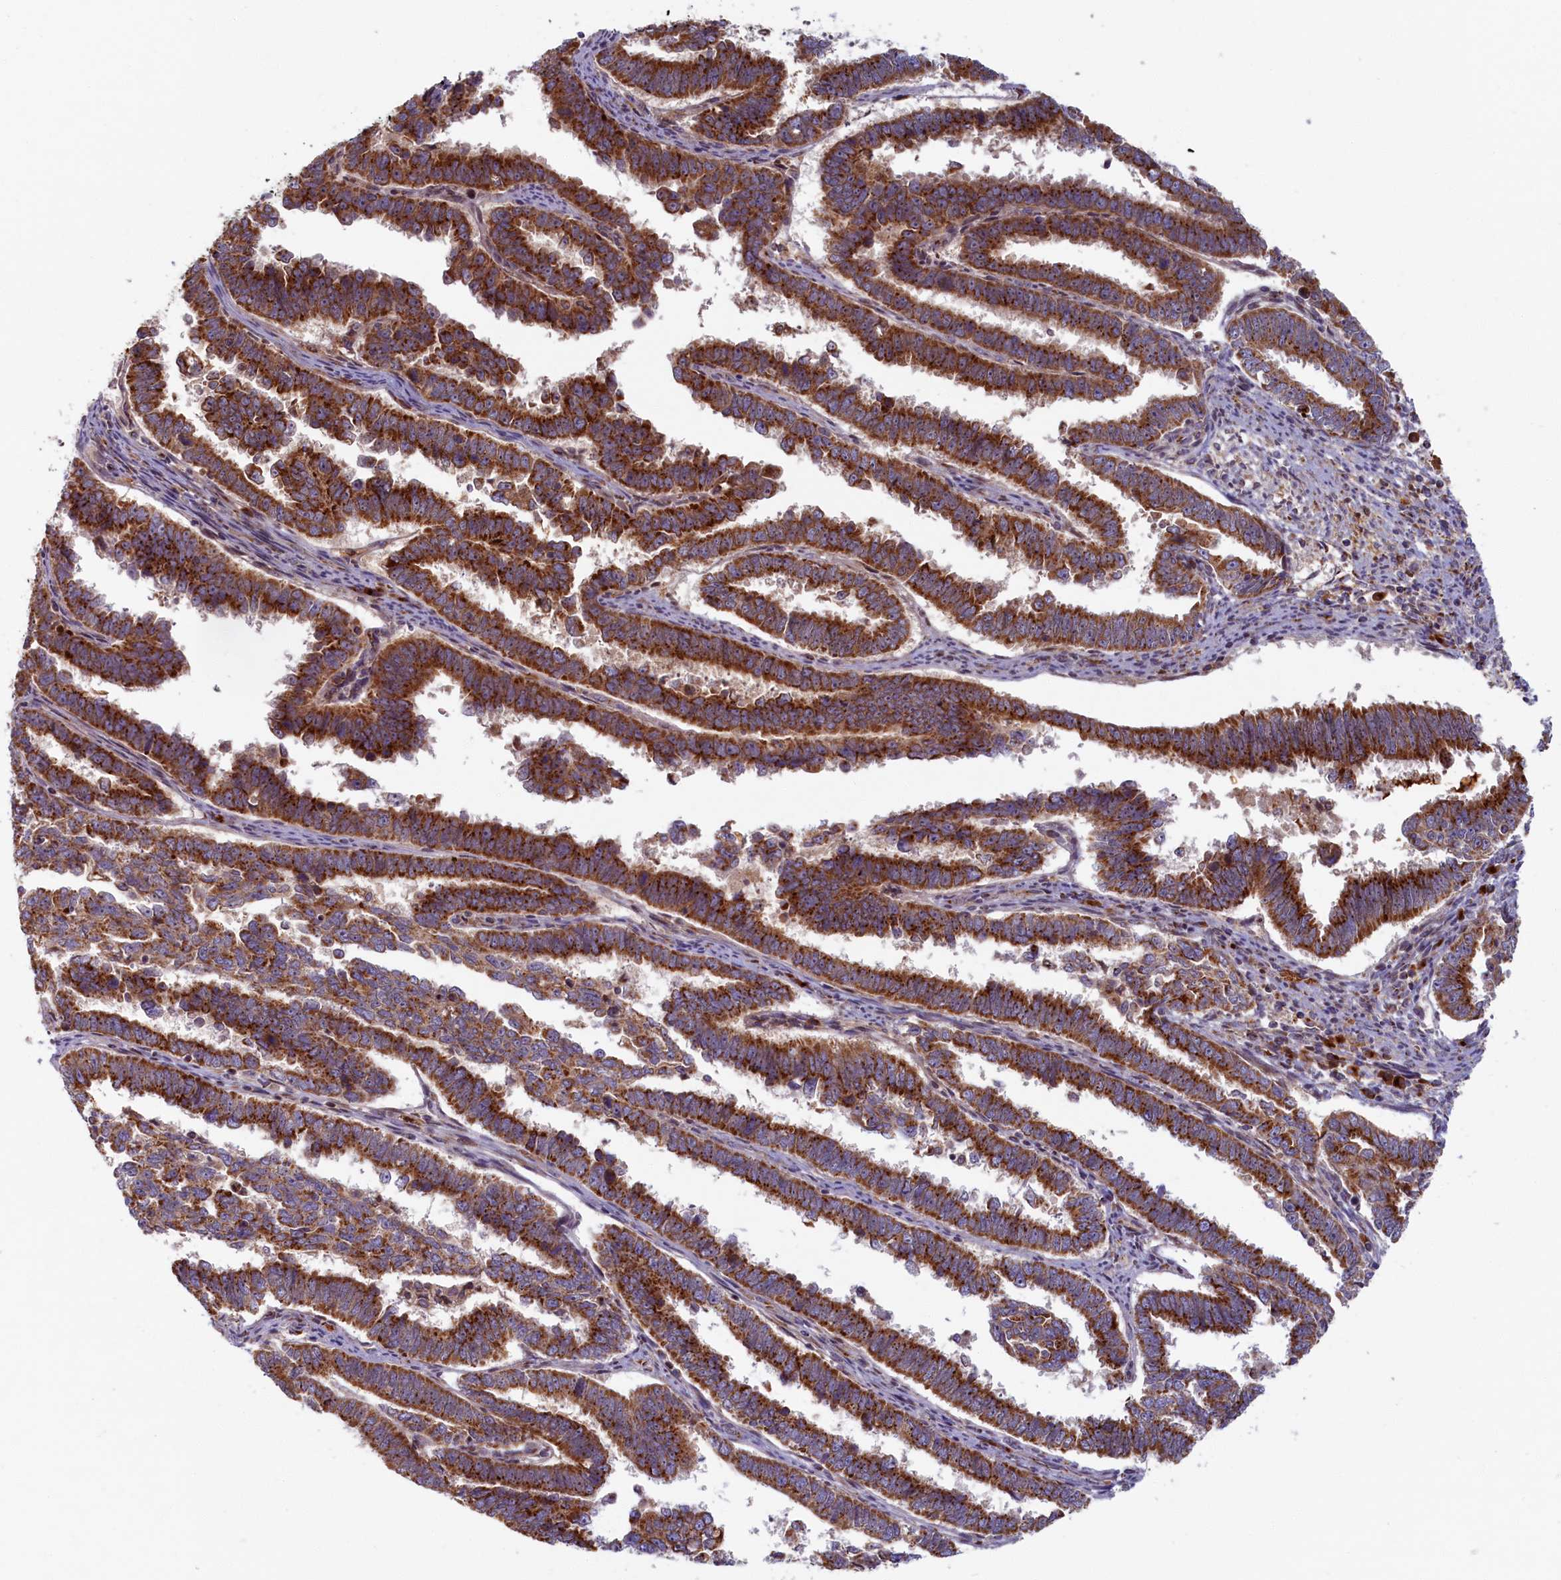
{"staining": {"intensity": "strong", "quantity": ">75%", "location": "cytoplasmic/membranous"}, "tissue": "endometrial cancer", "cell_type": "Tumor cells", "image_type": "cancer", "snomed": [{"axis": "morphology", "description": "Adenocarcinoma, NOS"}, {"axis": "topography", "description": "Endometrium"}], "caption": "Endometrial adenocarcinoma tissue exhibits strong cytoplasmic/membranous expression in about >75% of tumor cells, visualized by immunohistochemistry. The protein of interest is stained brown, and the nuclei are stained in blue (DAB (3,3'-diaminobenzidine) IHC with brightfield microscopy, high magnification).", "gene": "BLVRB", "patient": {"sex": "female", "age": 75}}